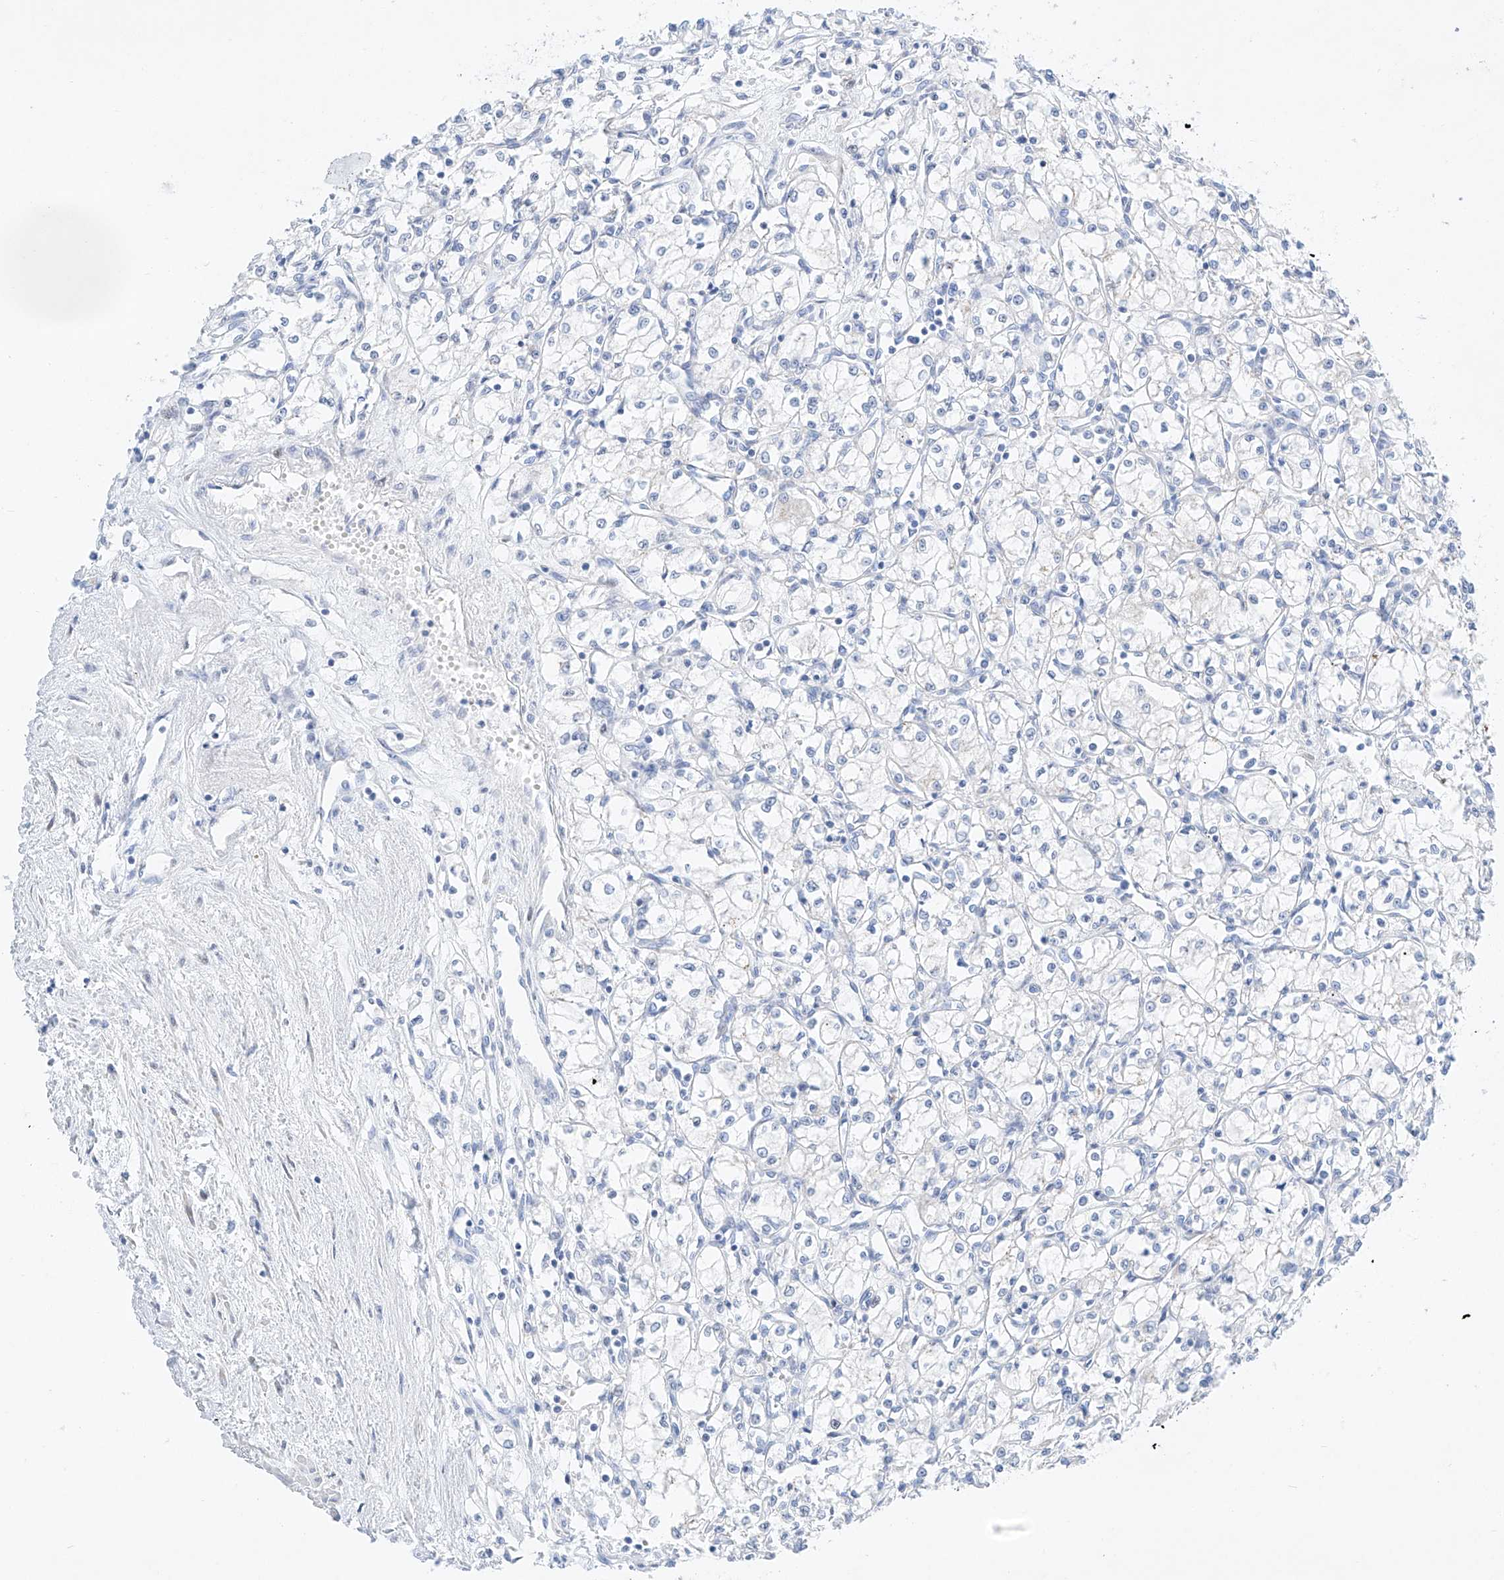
{"staining": {"intensity": "negative", "quantity": "none", "location": "none"}, "tissue": "renal cancer", "cell_type": "Tumor cells", "image_type": "cancer", "snomed": [{"axis": "morphology", "description": "Adenocarcinoma, NOS"}, {"axis": "topography", "description": "Kidney"}], "caption": "Renal cancer was stained to show a protein in brown. There is no significant expression in tumor cells.", "gene": "NT5C3B", "patient": {"sex": "male", "age": 59}}